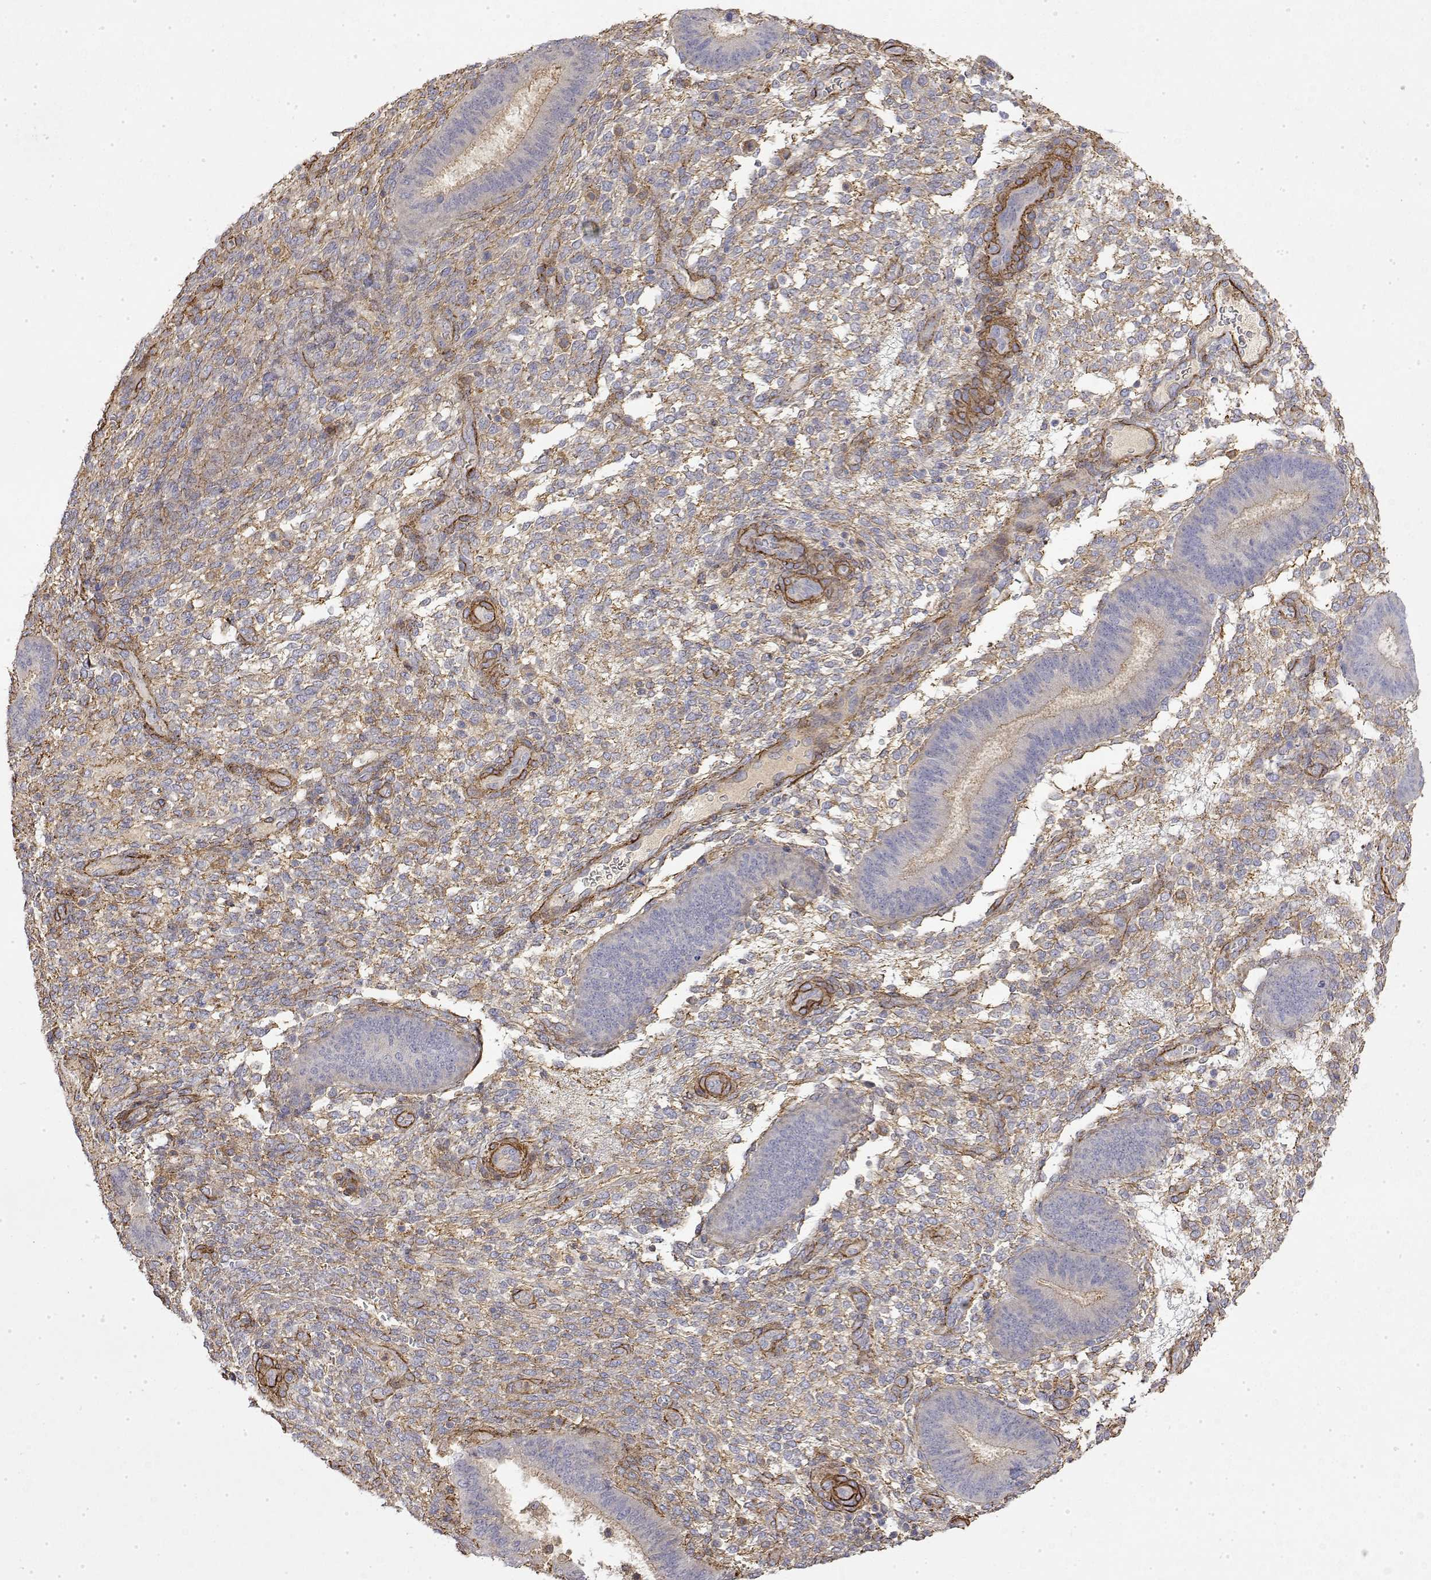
{"staining": {"intensity": "weak", "quantity": "25%-75%", "location": "cytoplasmic/membranous"}, "tissue": "endometrium", "cell_type": "Cells in endometrial stroma", "image_type": "normal", "snomed": [{"axis": "morphology", "description": "Normal tissue, NOS"}, {"axis": "topography", "description": "Endometrium"}], "caption": "Immunohistochemical staining of unremarkable human endometrium exhibits 25%-75% levels of weak cytoplasmic/membranous protein positivity in approximately 25%-75% of cells in endometrial stroma.", "gene": "SOWAHD", "patient": {"sex": "female", "age": 39}}